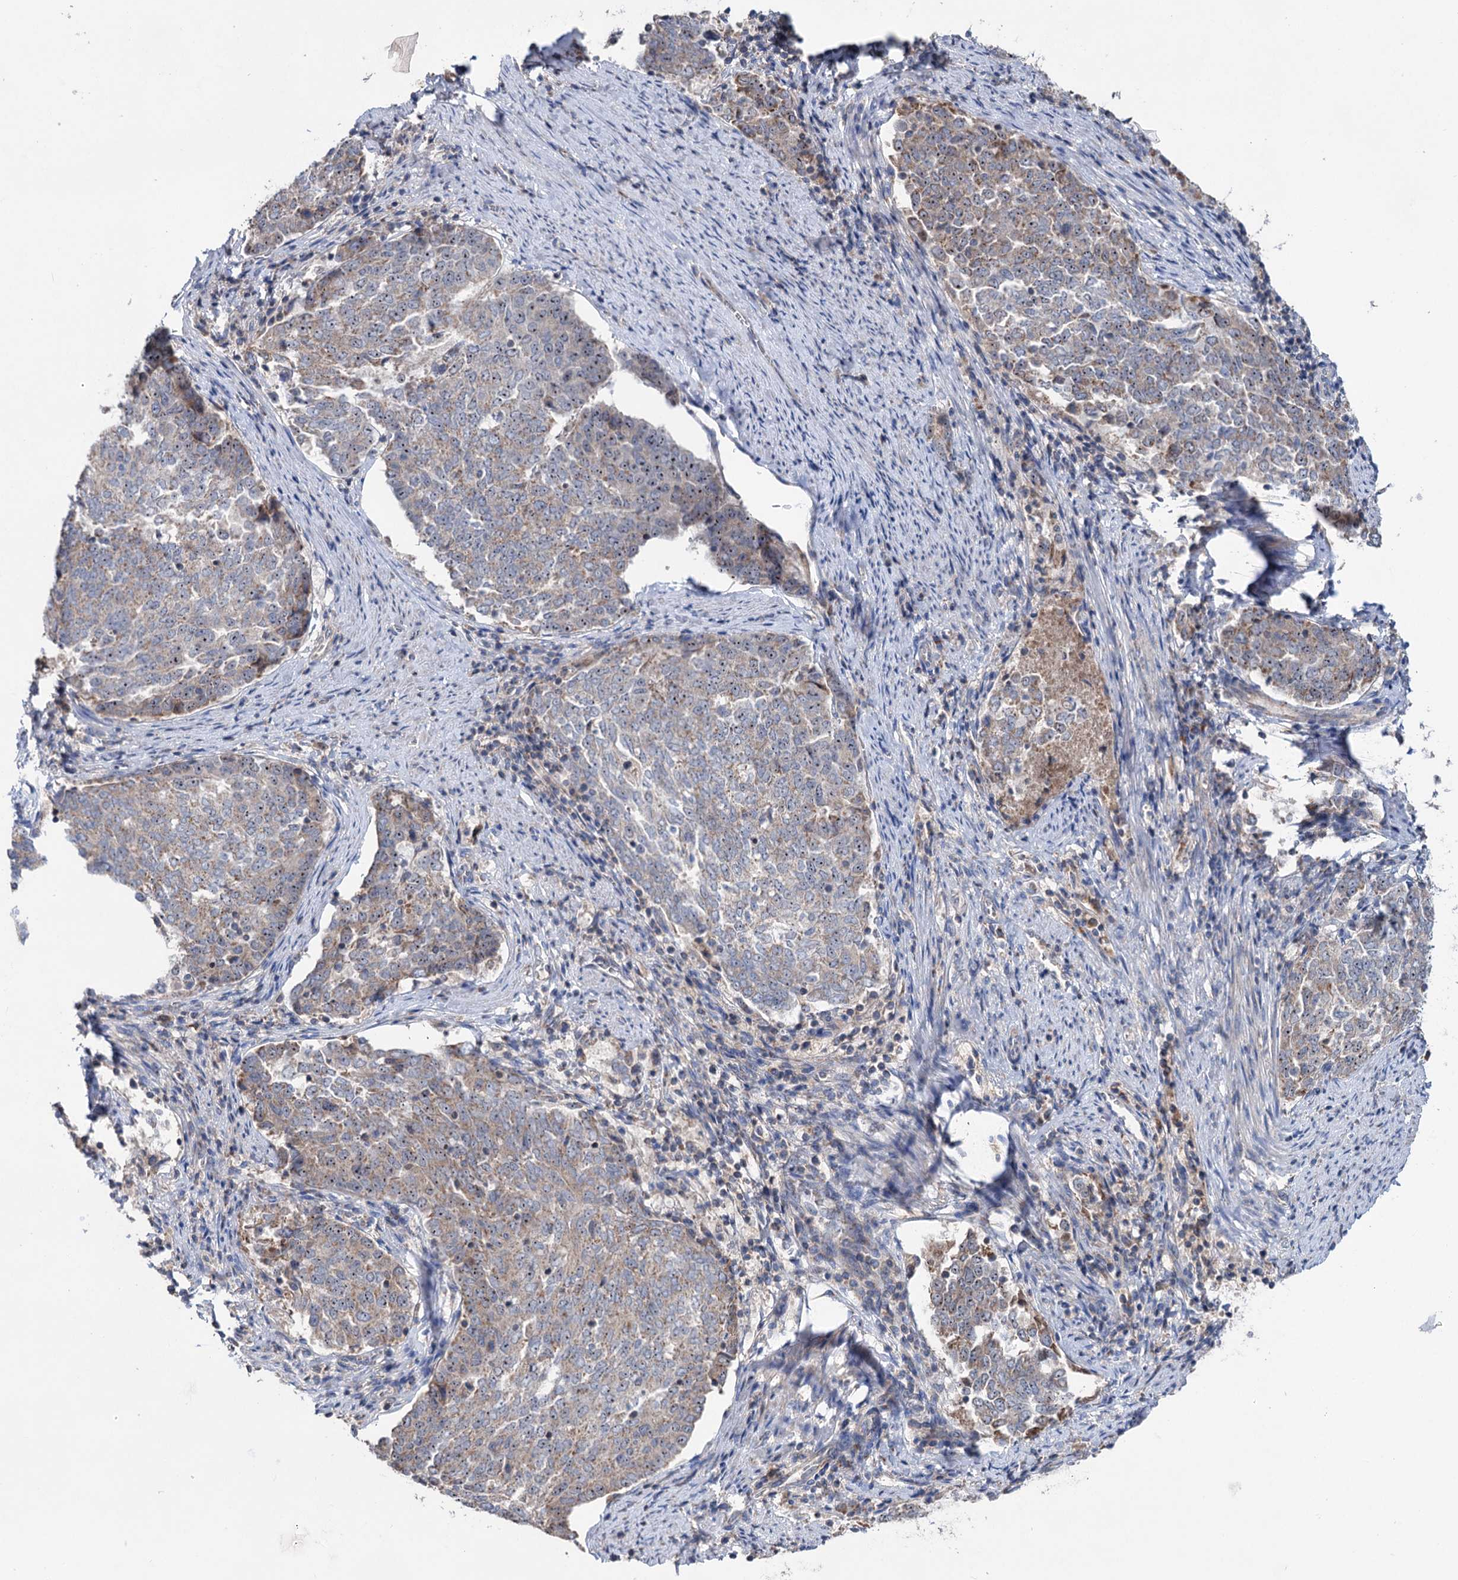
{"staining": {"intensity": "weak", "quantity": "25%-75%", "location": "cytoplasmic/membranous,nuclear"}, "tissue": "endometrial cancer", "cell_type": "Tumor cells", "image_type": "cancer", "snomed": [{"axis": "morphology", "description": "Adenocarcinoma, NOS"}, {"axis": "topography", "description": "Endometrium"}], "caption": "The histopathology image reveals a brown stain indicating the presence of a protein in the cytoplasmic/membranous and nuclear of tumor cells in endometrial cancer.", "gene": "HTR3B", "patient": {"sex": "female", "age": 80}}